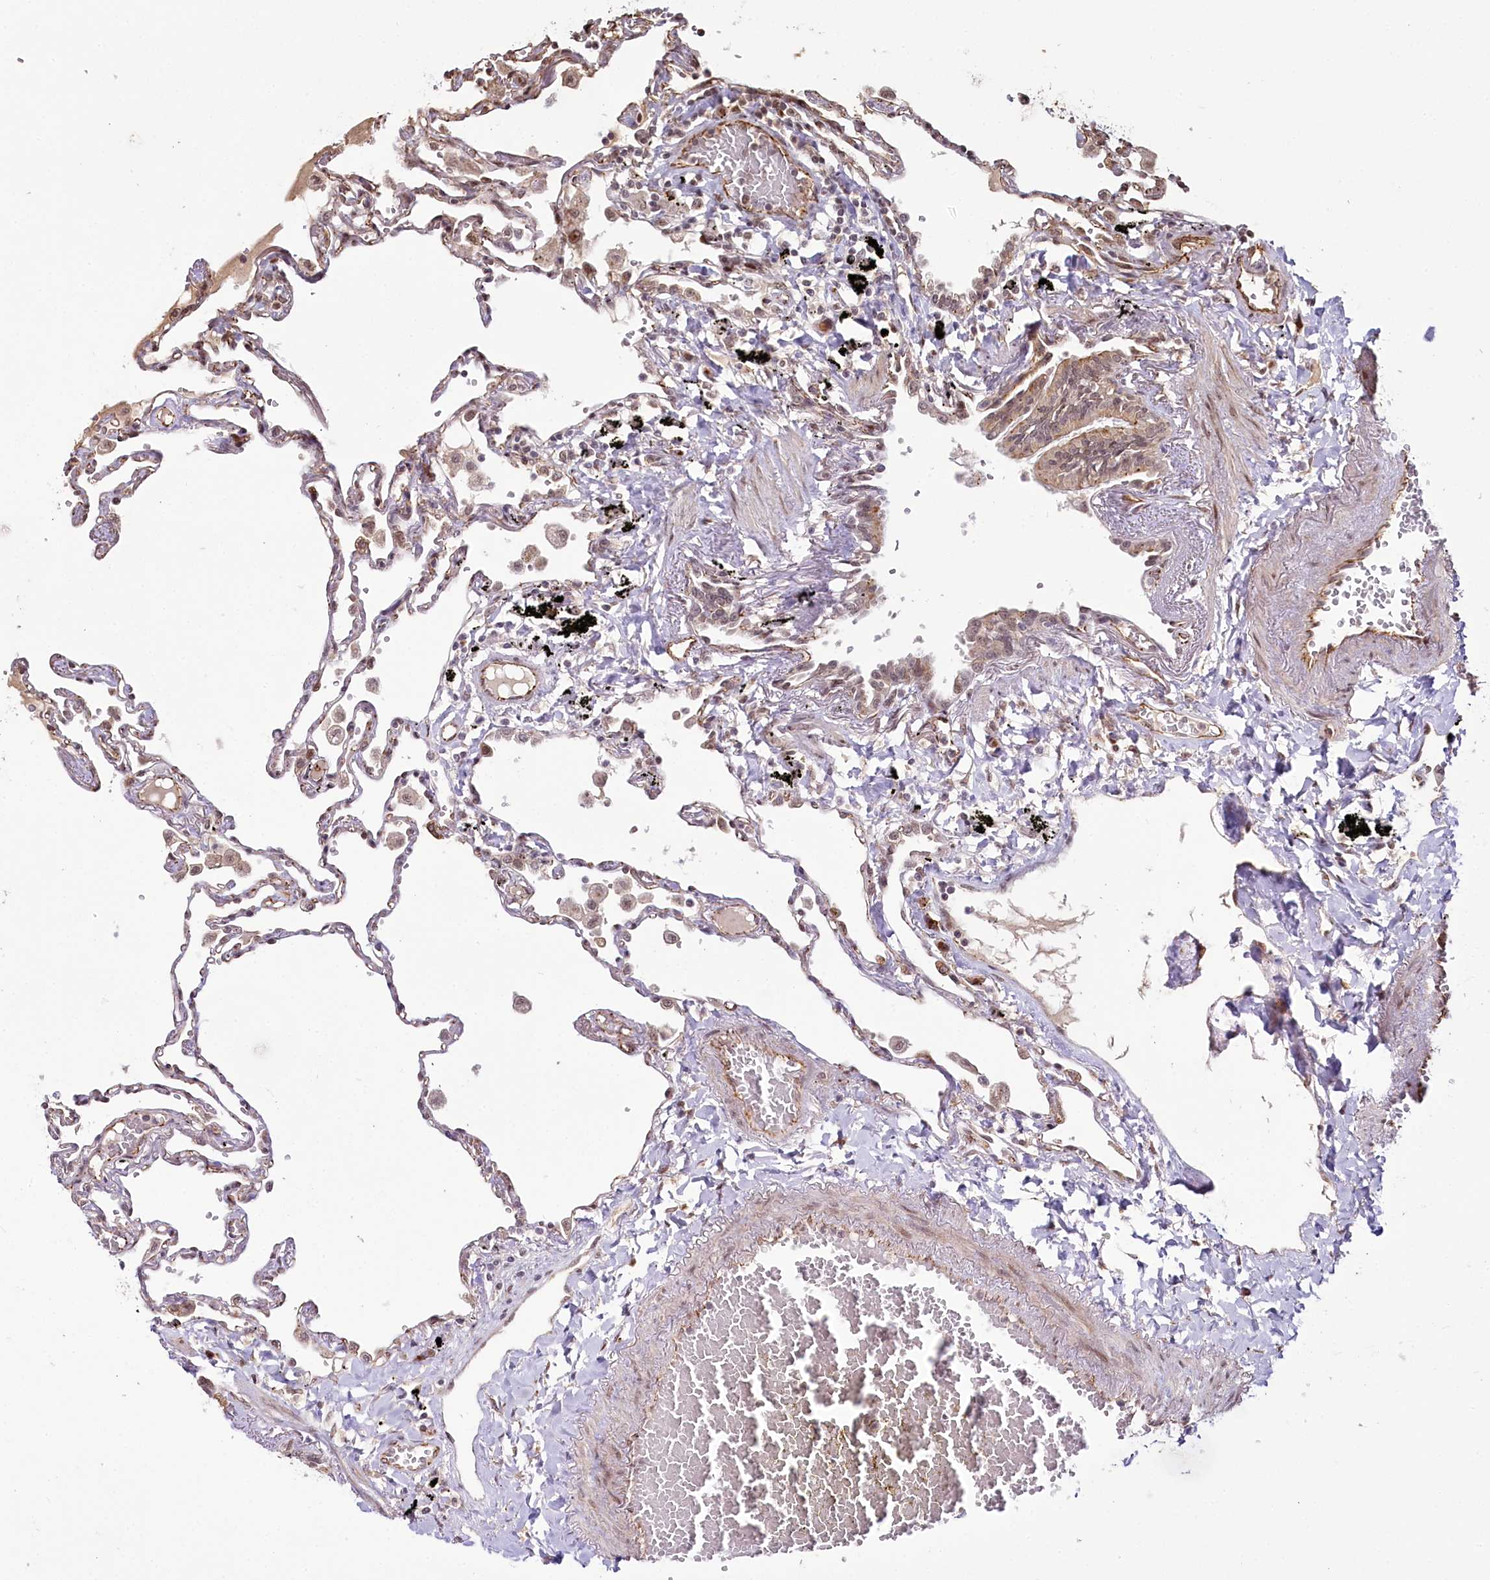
{"staining": {"intensity": "moderate", "quantity": "<25%", "location": "cytoplasmic/membranous"}, "tissue": "lung", "cell_type": "Alveolar cells", "image_type": "normal", "snomed": [{"axis": "morphology", "description": "Normal tissue, NOS"}, {"axis": "topography", "description": "Lung"}], "caption": "DAB (3,3'-diaminobenzidine) immunohistochemical staining of normal lung reveals moderate cytoplasmic/membranous protein positivity in approximately <25% of alveolar cells.", "gene": "ALKBH8", "patient": {"sex": "female", "age": 67}}